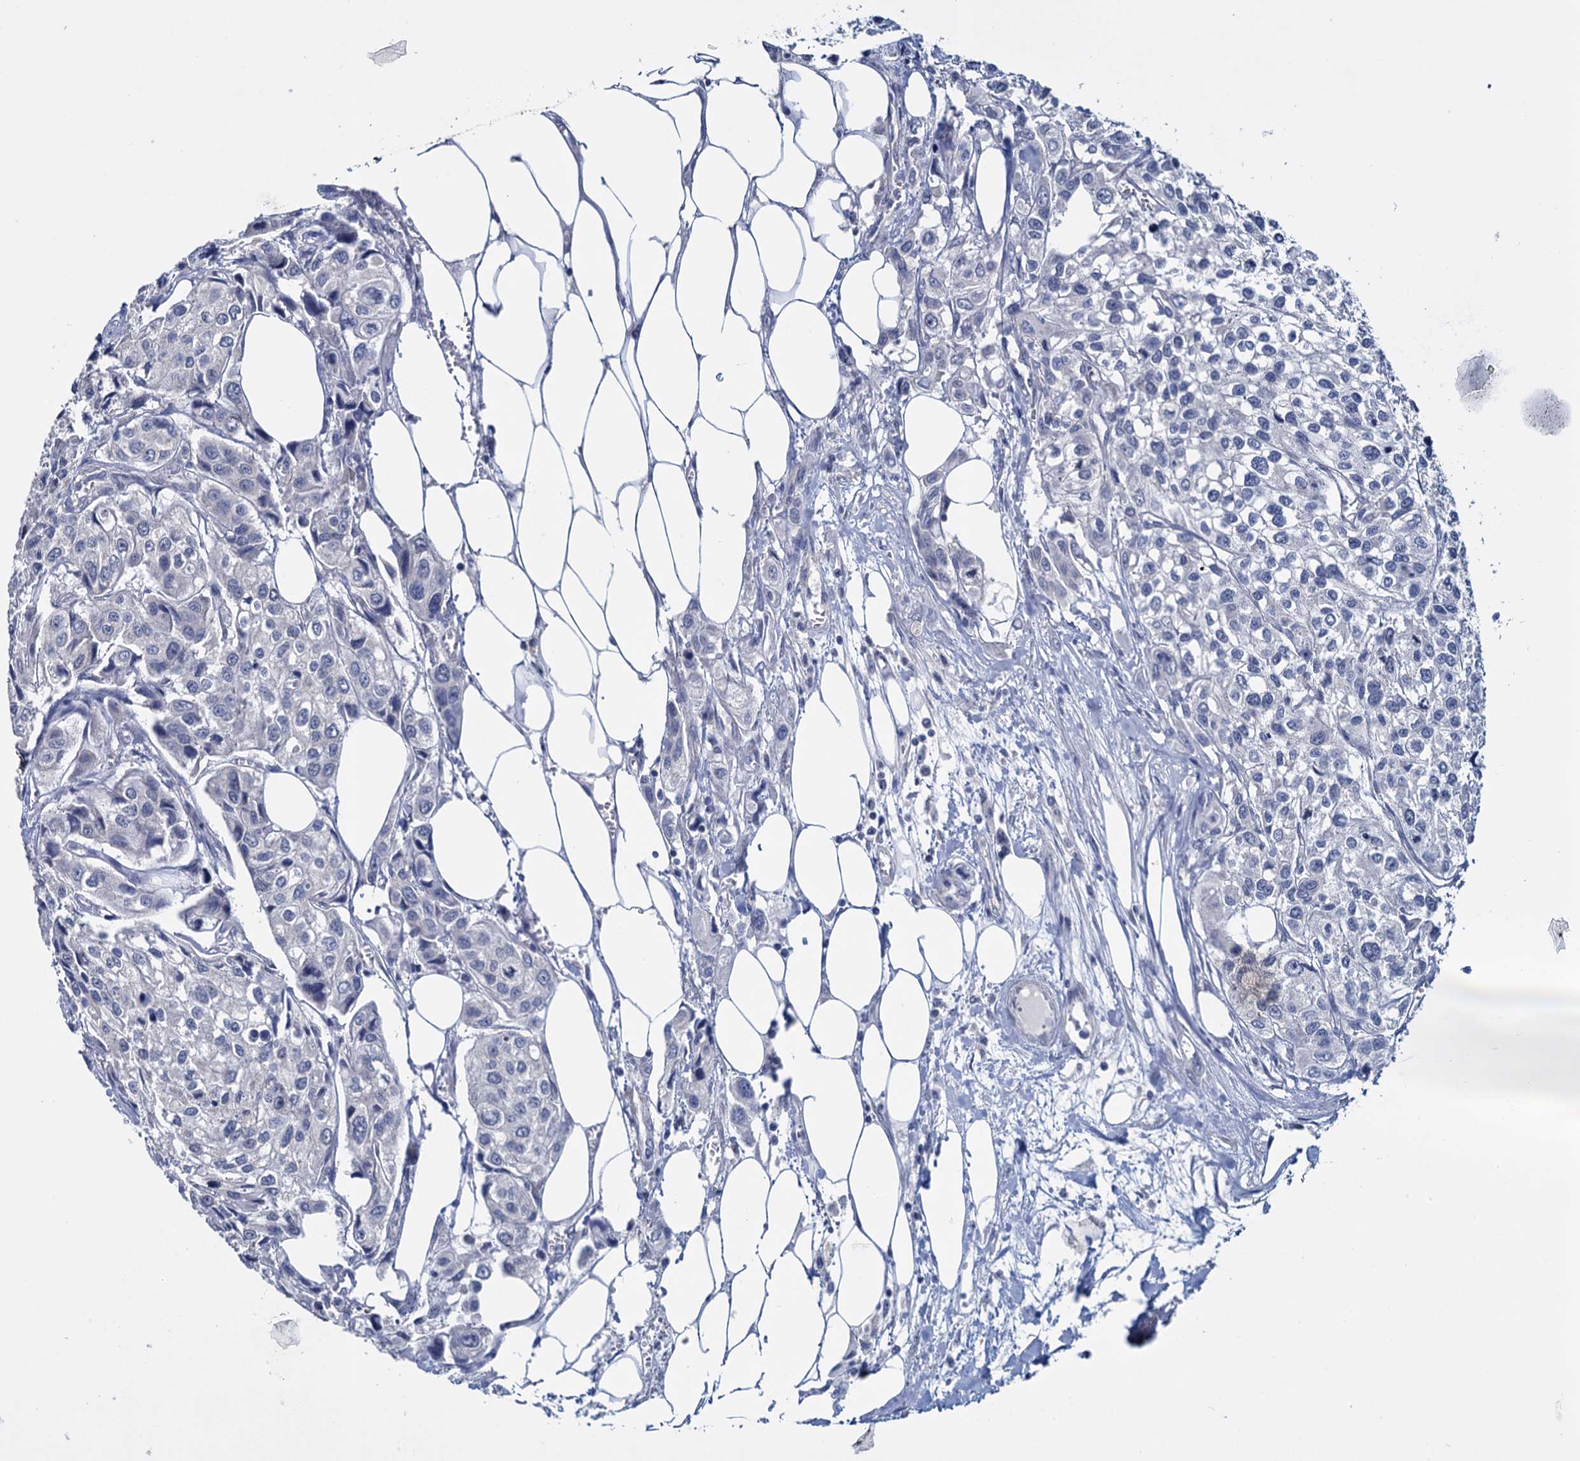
{"staining": {"intensity": "negative", "quantity": "none", "location": "none"}, "tissue": "urothelial cancer", "cell_type": "Tumor cells", "image_type": "cancer", "snomed": [{"axis": "morphology", "description": "Urothelial carcinoma, High grade"}, {"axis": "topography", "description": "Urinary bladder"}], "caption": "The histopathology image shows no significant positivity in tumor cells of urothelial cancer.", "gene": "GSTM2", "patient": {"sex": "male", "age": 67}}